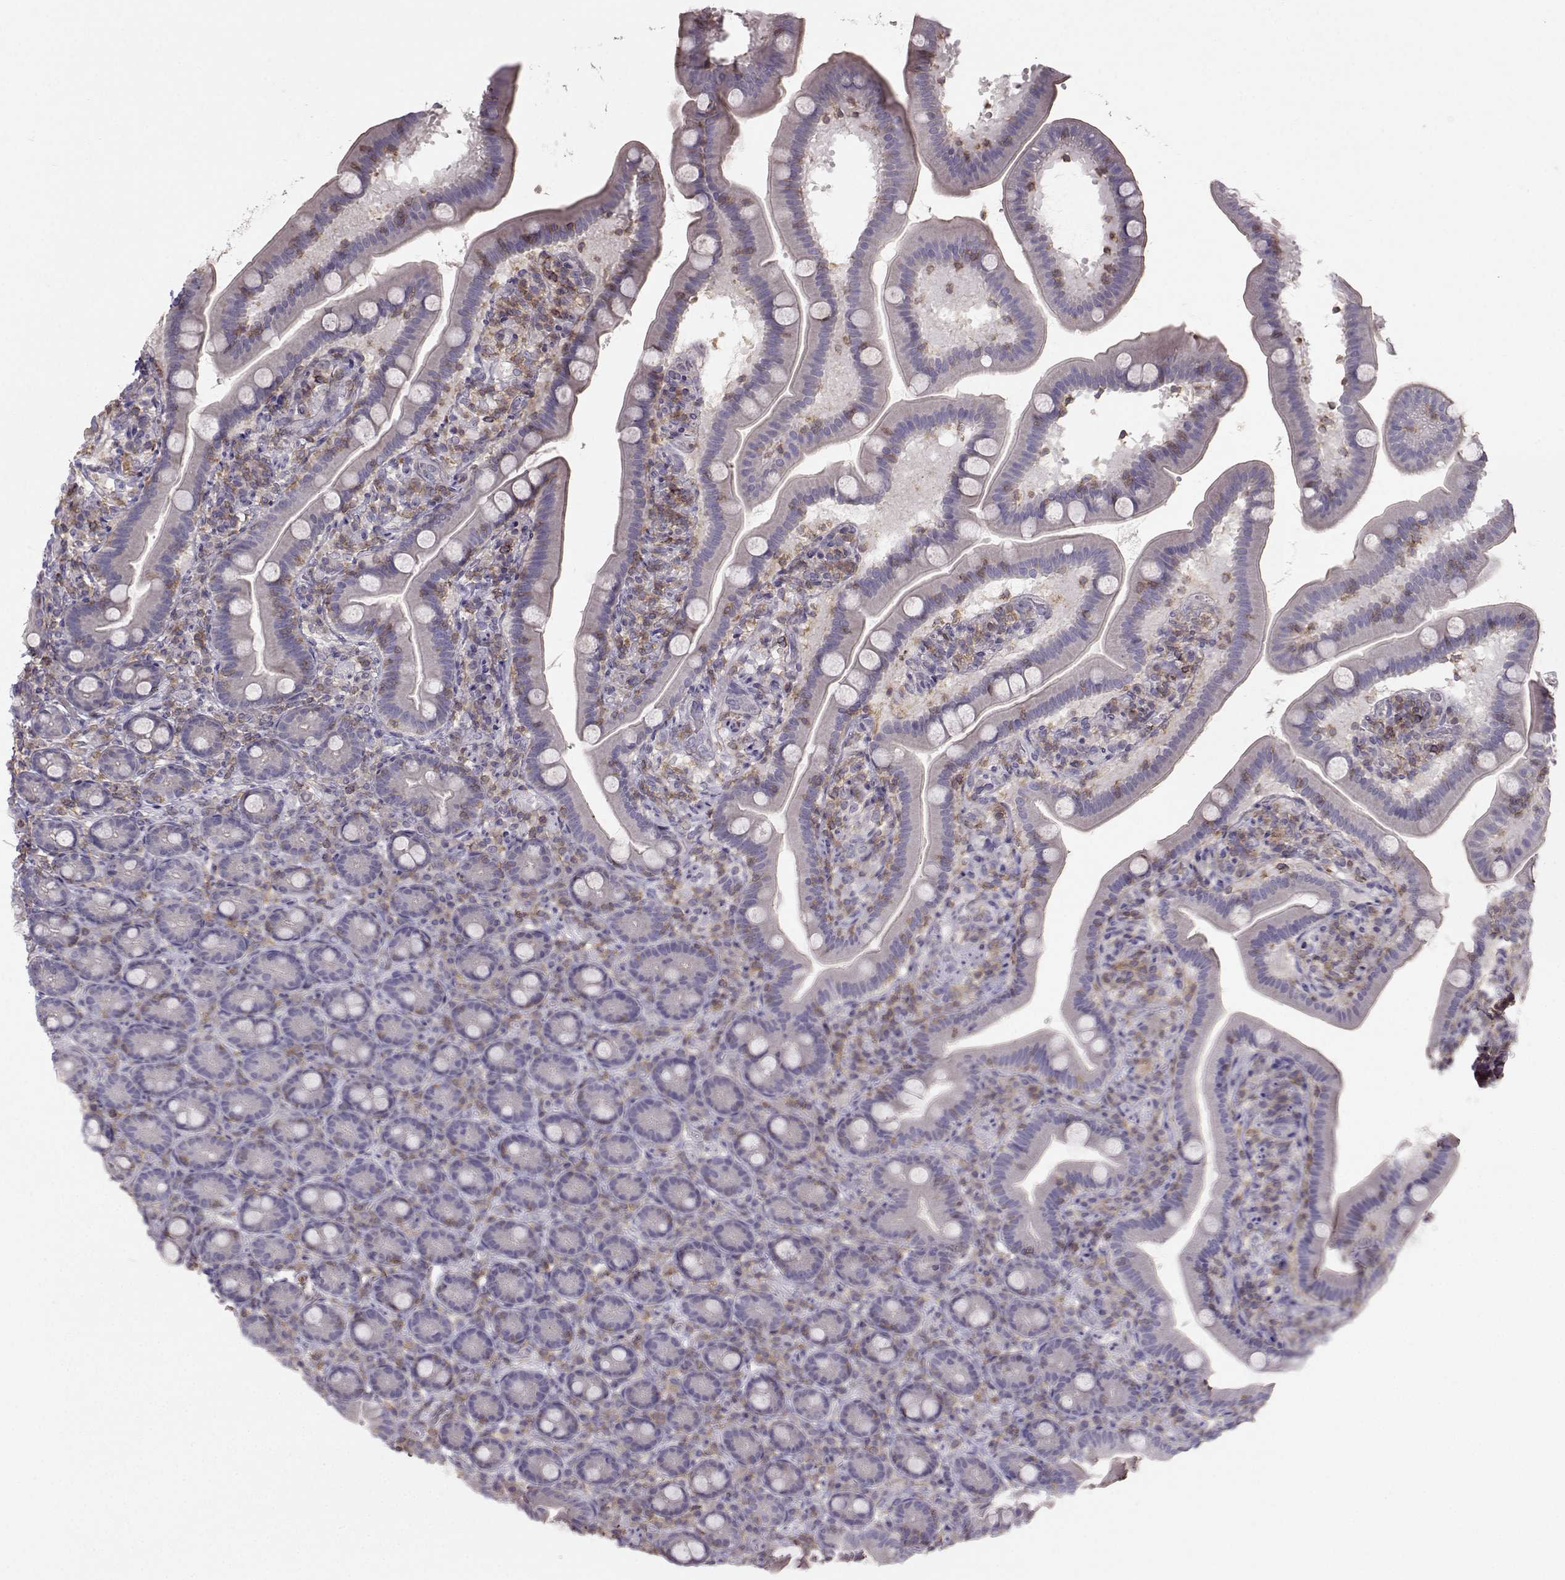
{"staining": {"intensity": "negative", "quantity": "none", "location": "none"}, "tissue": "small intestine", "cell_type": "Glandular cells", "image_type": "normal", "snomed": [{"axis": "morphology", "description": "Normal tissue, NOS"}, {"axis": "topography", "description": "Small intestine"}], "caption": "The histopathology image demonstrates no staining of glandular cells in normal small intestine.", "gene": "ZBTB32", "patient": {"sex": "male", "age": 66}}